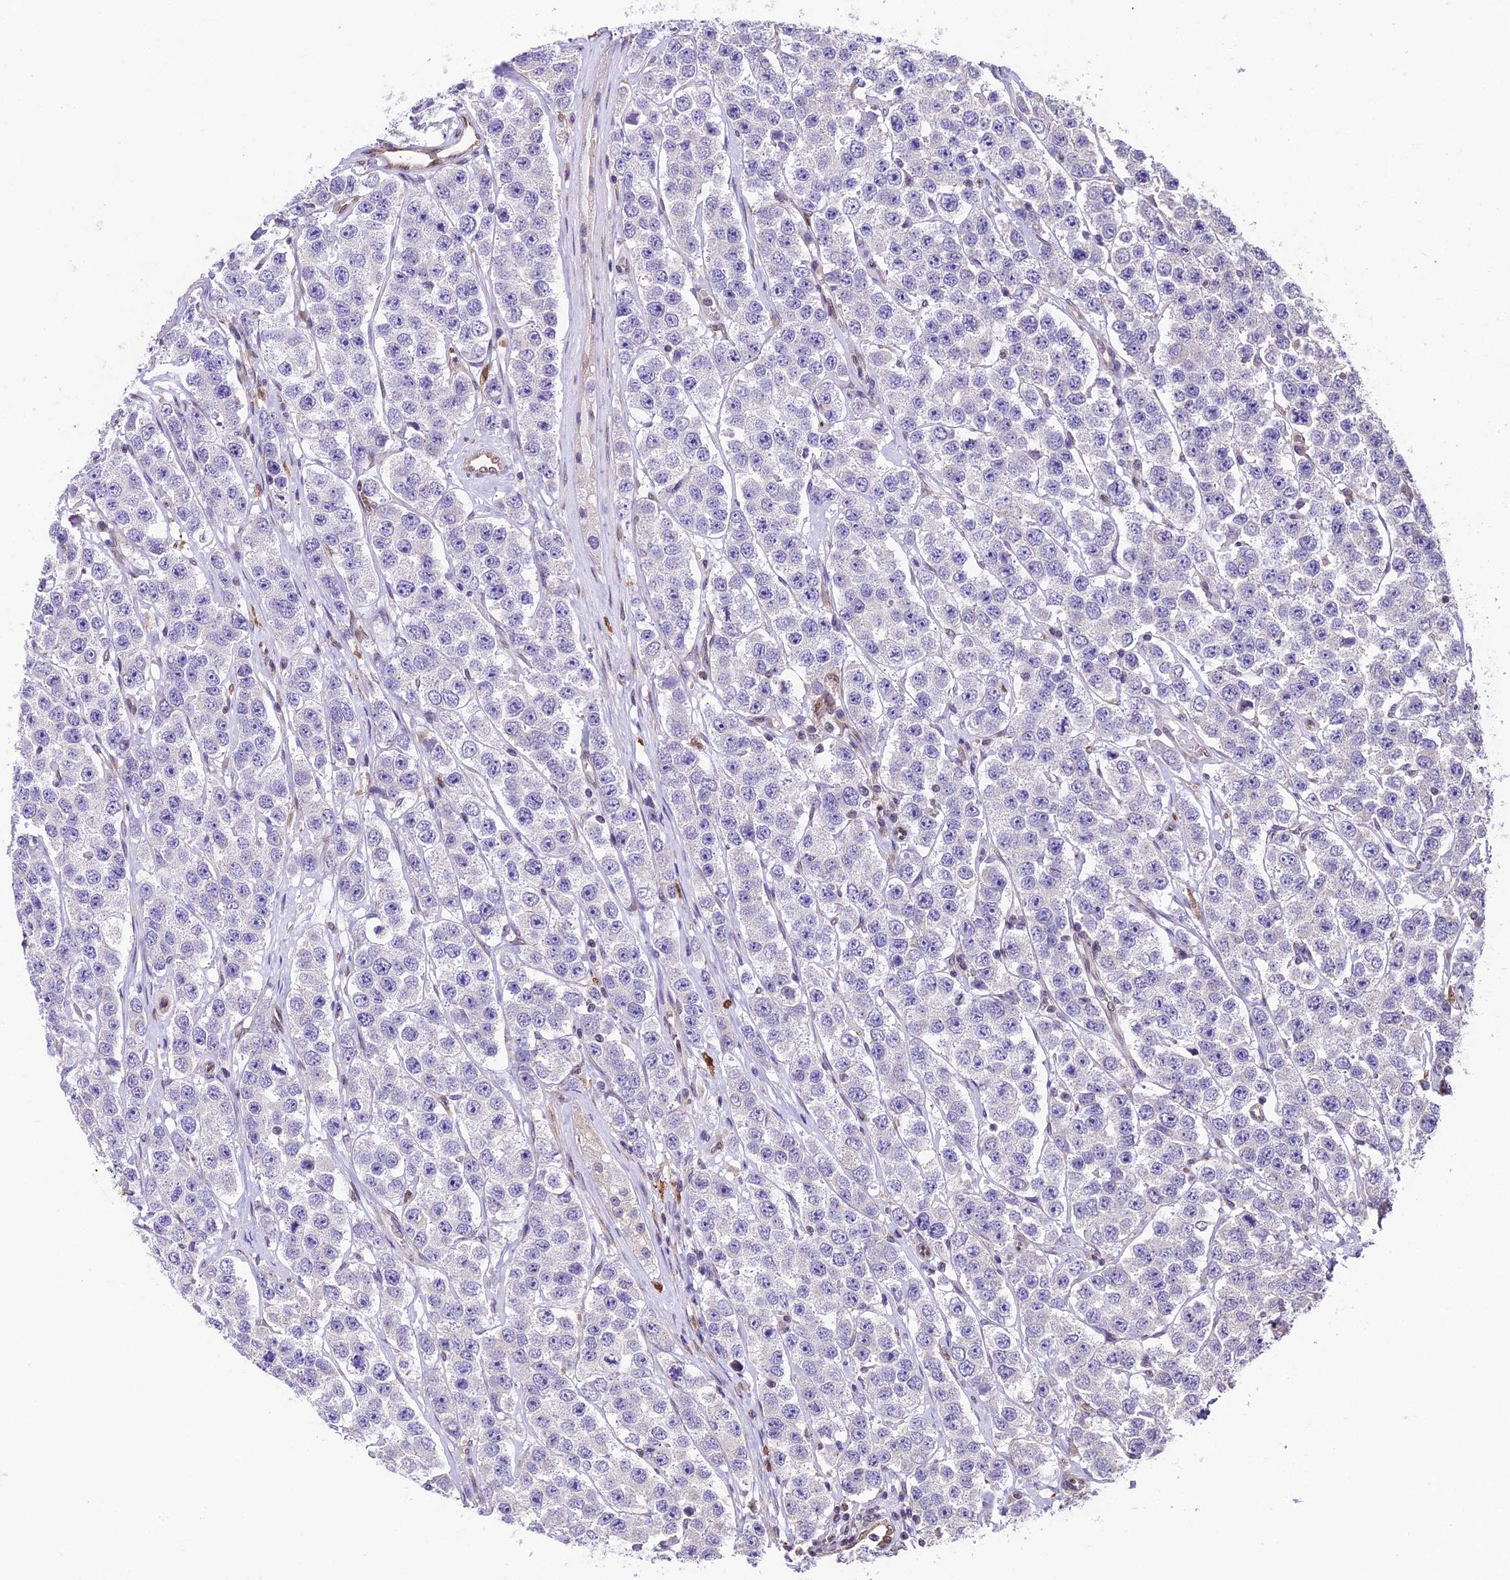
{"staining": {"intensity": "negative", "quantity": "none", "location": "none"}, "tissue": "testis cancer", "cell_type": "Tumor cells", "image_type": "cancer", "snomed": [{"axis": "morphology", "description": "Seminoma, NOS"}, {"axis": "topography", "description": "Testis"}], "caption": "Immunohistochemical staining of human seminoma (testis) shows no significant staining in tumor cells. (IHC, brightfield microscopy, high magnification).", "gene": "TRIM22", "patient": {"sex": "male", "age": 28}}